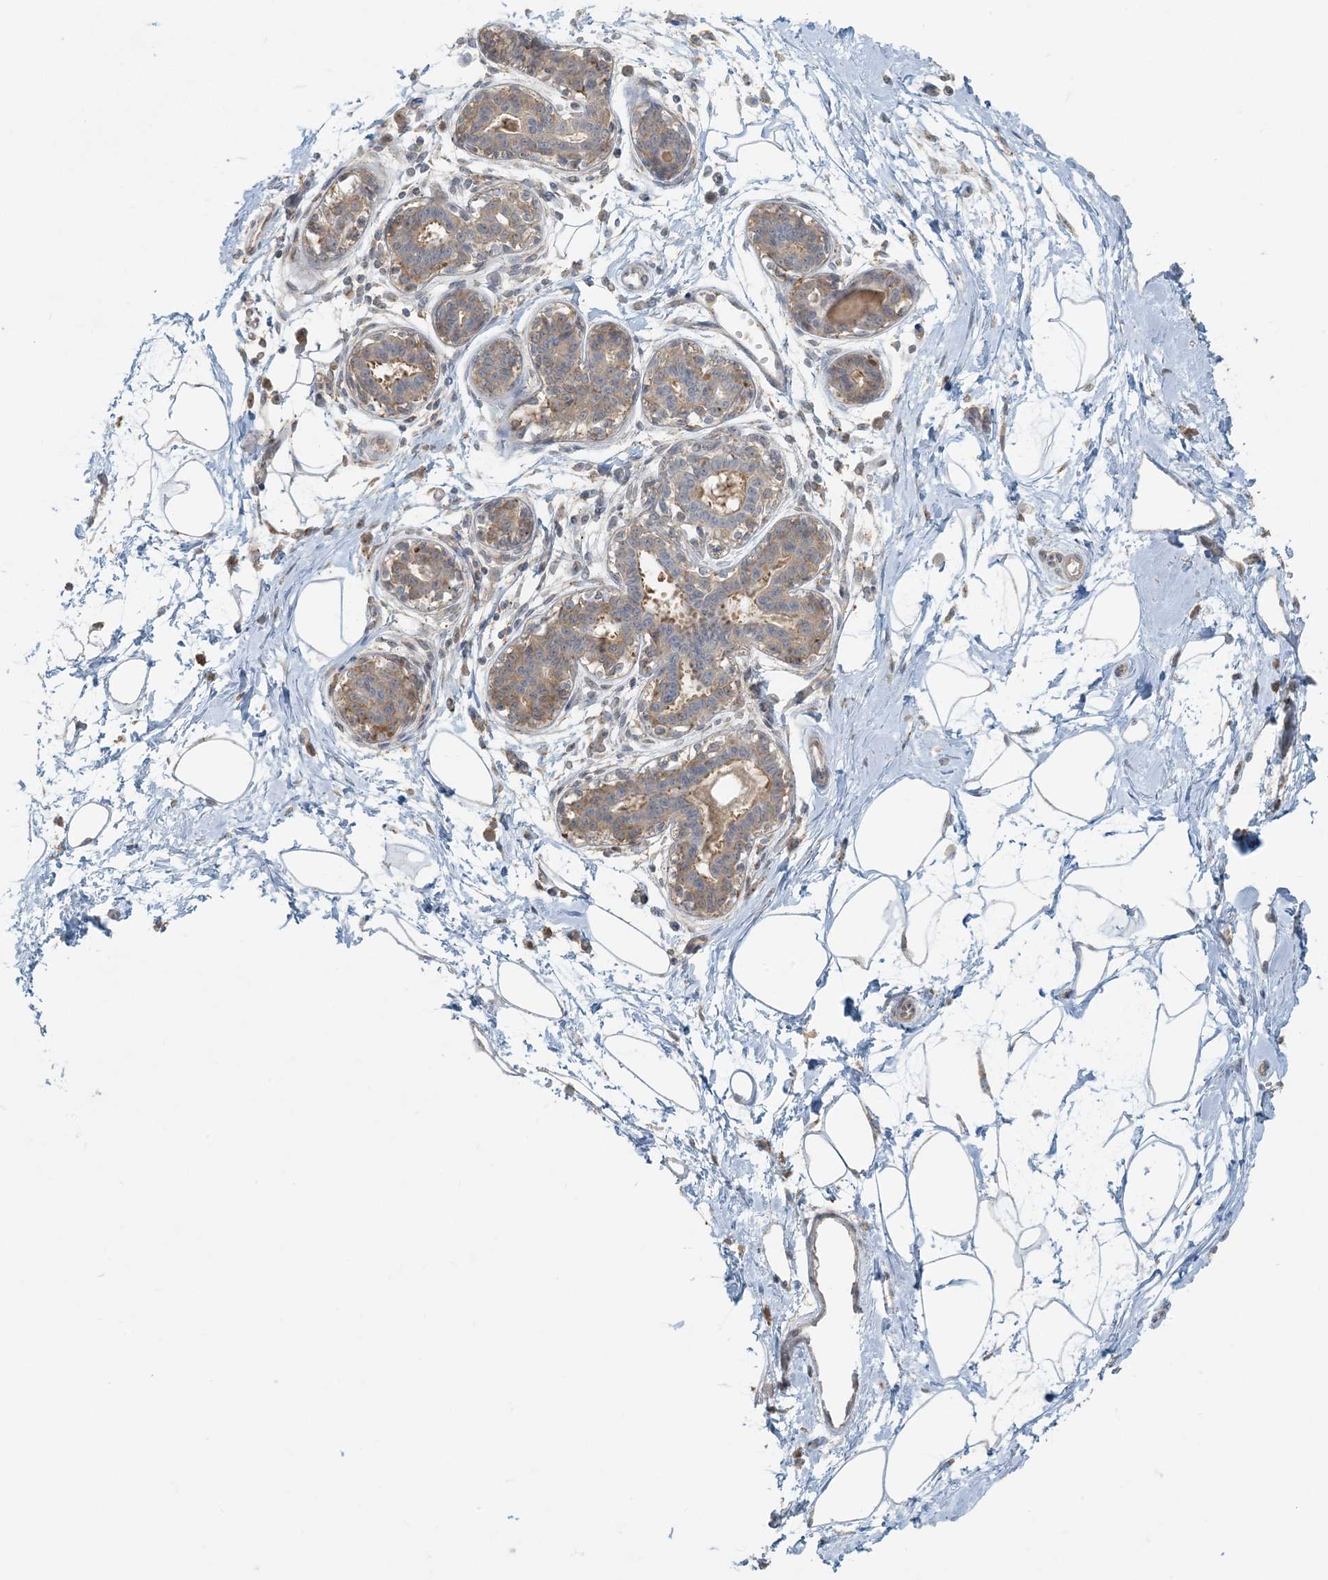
{"staining": {"intensity": "negative", "quantity": "none", "location": "none"}, "tissue": "breast", "cell_type": "Adipocytes", "image_type": "normal", "snomed": [{"axis": "morphology", "description": "Normal tissue, NOS"}, {"axis": "topography", "description": "Breast"}], "caption": "The micrograph shows no staining of adipocytes in normal breast.", "gene": "HACL1", "patient": {"sex": "female", "age": 45}}